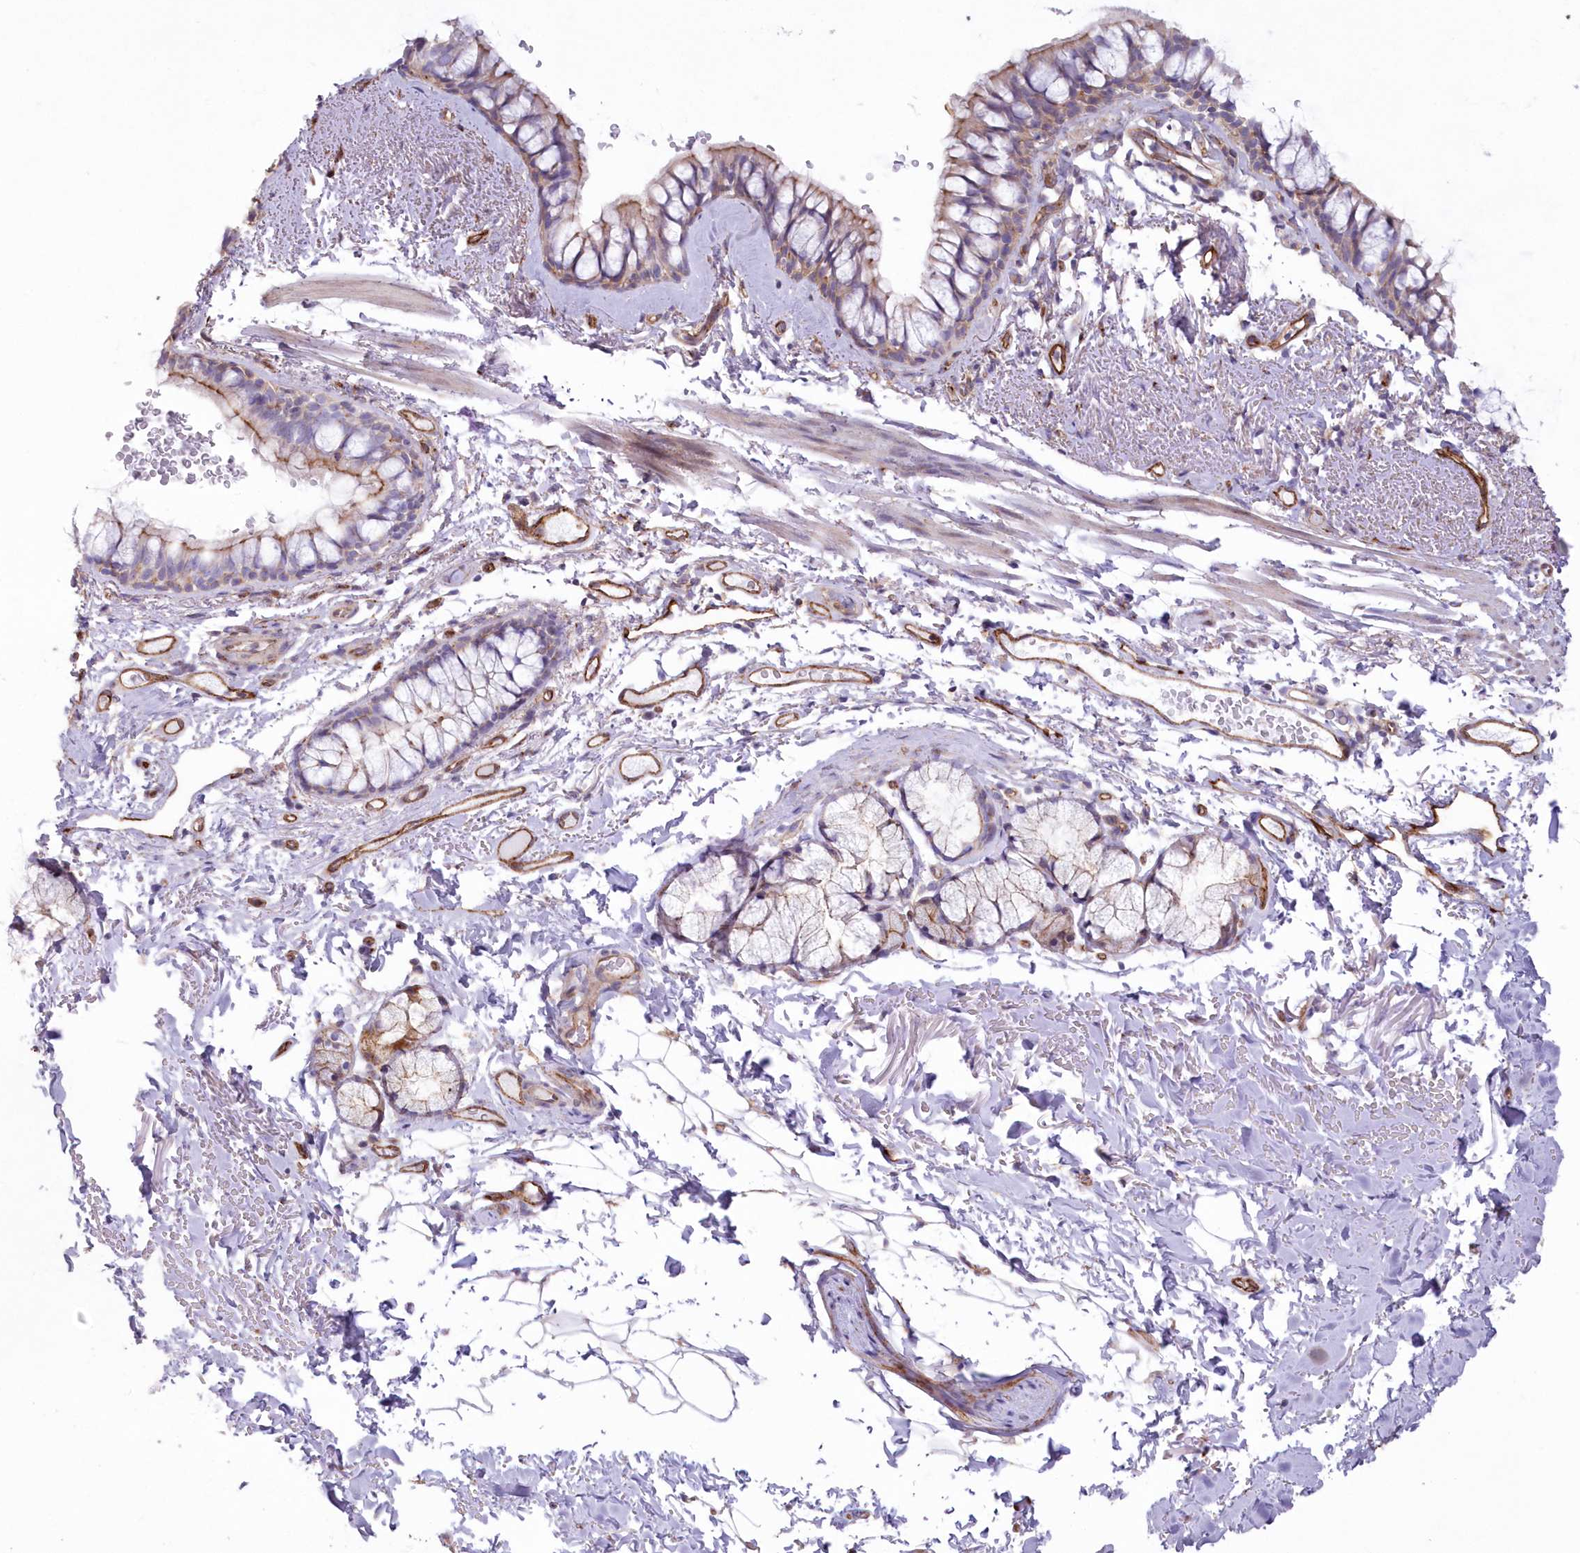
{"staining": {"intensity": "moderate", "quantity": "25%-75%", "location": "cytoplasmic/membranous"}, "tissue": "bronchus", "cell_type": "Respiratory epithelial cells", "image_type": "normal", "snomed": [{"axis": "morphology", "description": "Normal tissue, NOS"}, {"axis": "topography", "description": "Cartilage tissue"}, {"axis": "topography", "description": "Bronchus"}], "caption": "Respiratory epithelial cells exhibit medium levels of moderate cytoplasmic/membranous positivity in about 25%-75% of cells in normal bronchus. The staining was performed using DAB (3,3'-diaminobenzidine) to visualize the protein expression in brown, while the nuclei were stained in blue with hematoxylin (Magnification: 20x).", "gene": "RAB11FIP5", "patient": {"sex": "female", "age": 73}}